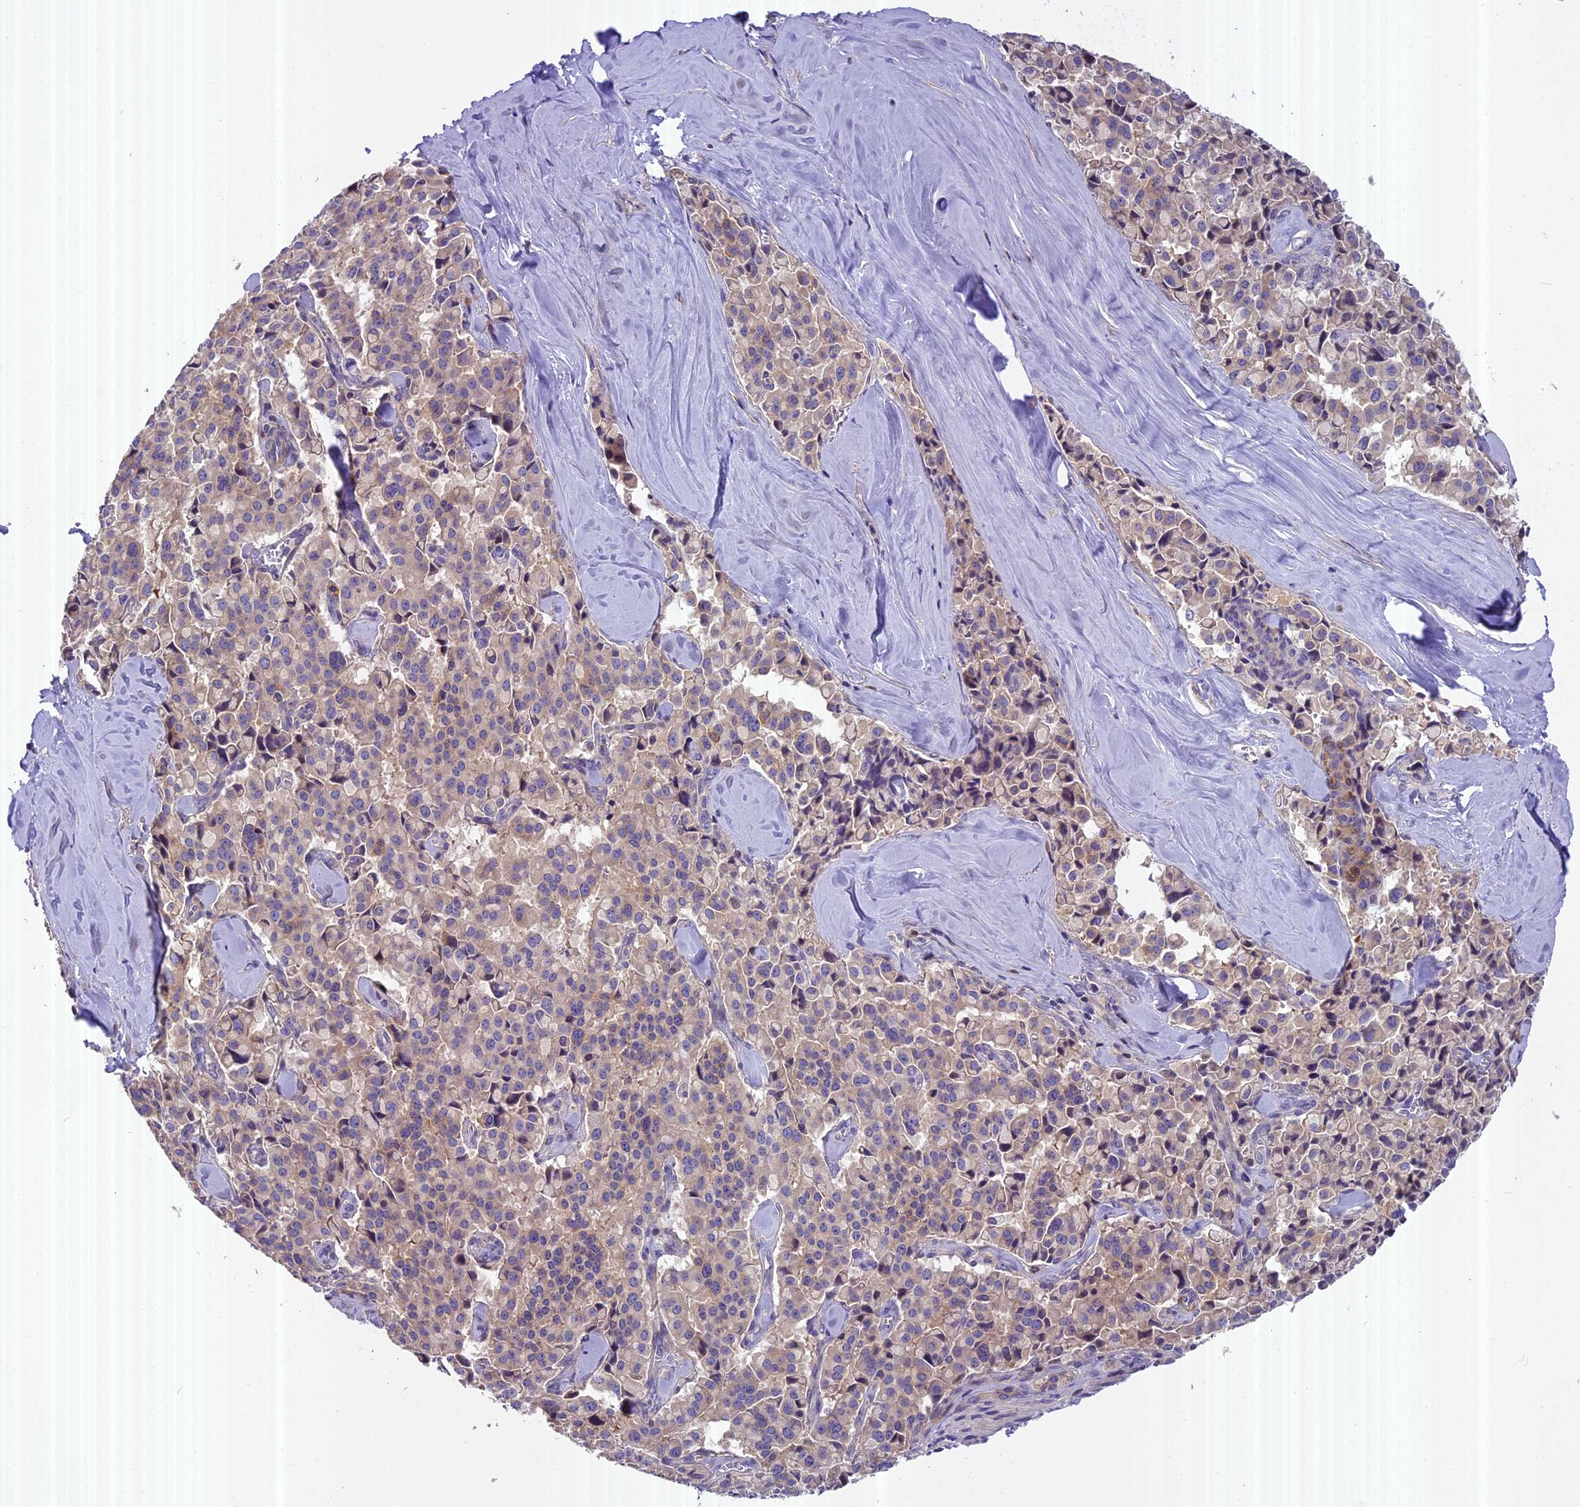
{"staining": {"intensity": "weak", "quantity": "<25%", "location": "cytoplasmic/membranous"}, "tissue": "pancreatic cancer", "cell_type": "Tumor cells", "image_type": "cancer", "snomed": [{"axis": "morphology", "description": "Adenocarcinoma, NOS"}, {"axis": "topography", "description": "Pancreas"}], "caption": "This is a histopathology image of immunohistochemistry staining of pancreatic cancer, which shows no expression in tumor cells.", "gene": "FAM98C", "patient": {"sex": "male", "age": 65}}